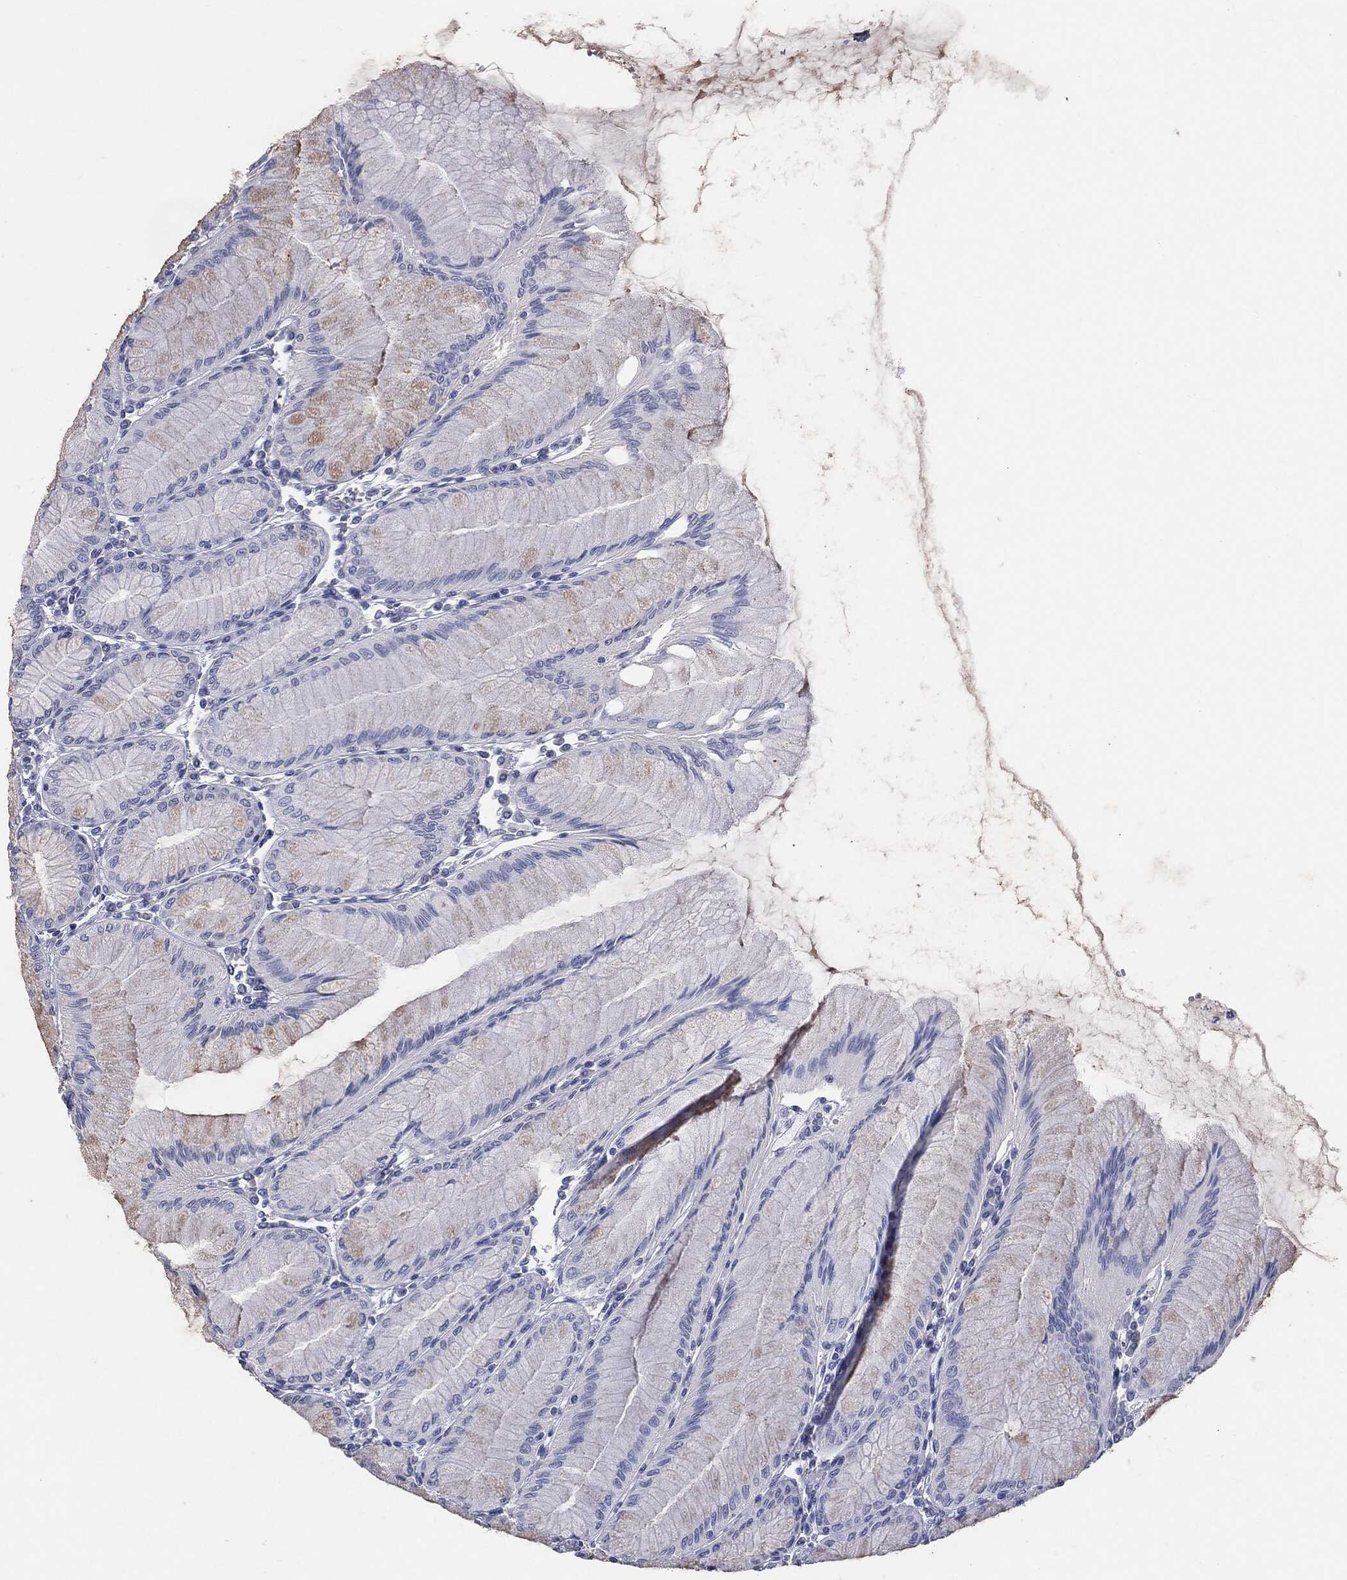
{"staining": {"intensity": "weak", "quantity": "<25%", "location": "cytoplasmic/membranous"}, "tissue": "stomach", "cell_type": "Glandular cells", "image_type": "normal", "snomed": [{"axis": "morphology", "description": "Normal tissue, NOS"}, {"axis": "topography", "description": "Stomach"}], "caption": "There is no significant positivity in glandular cells of stomach.", "gene": "DMKN", "patient": {"sex": "female", "age": 57}}